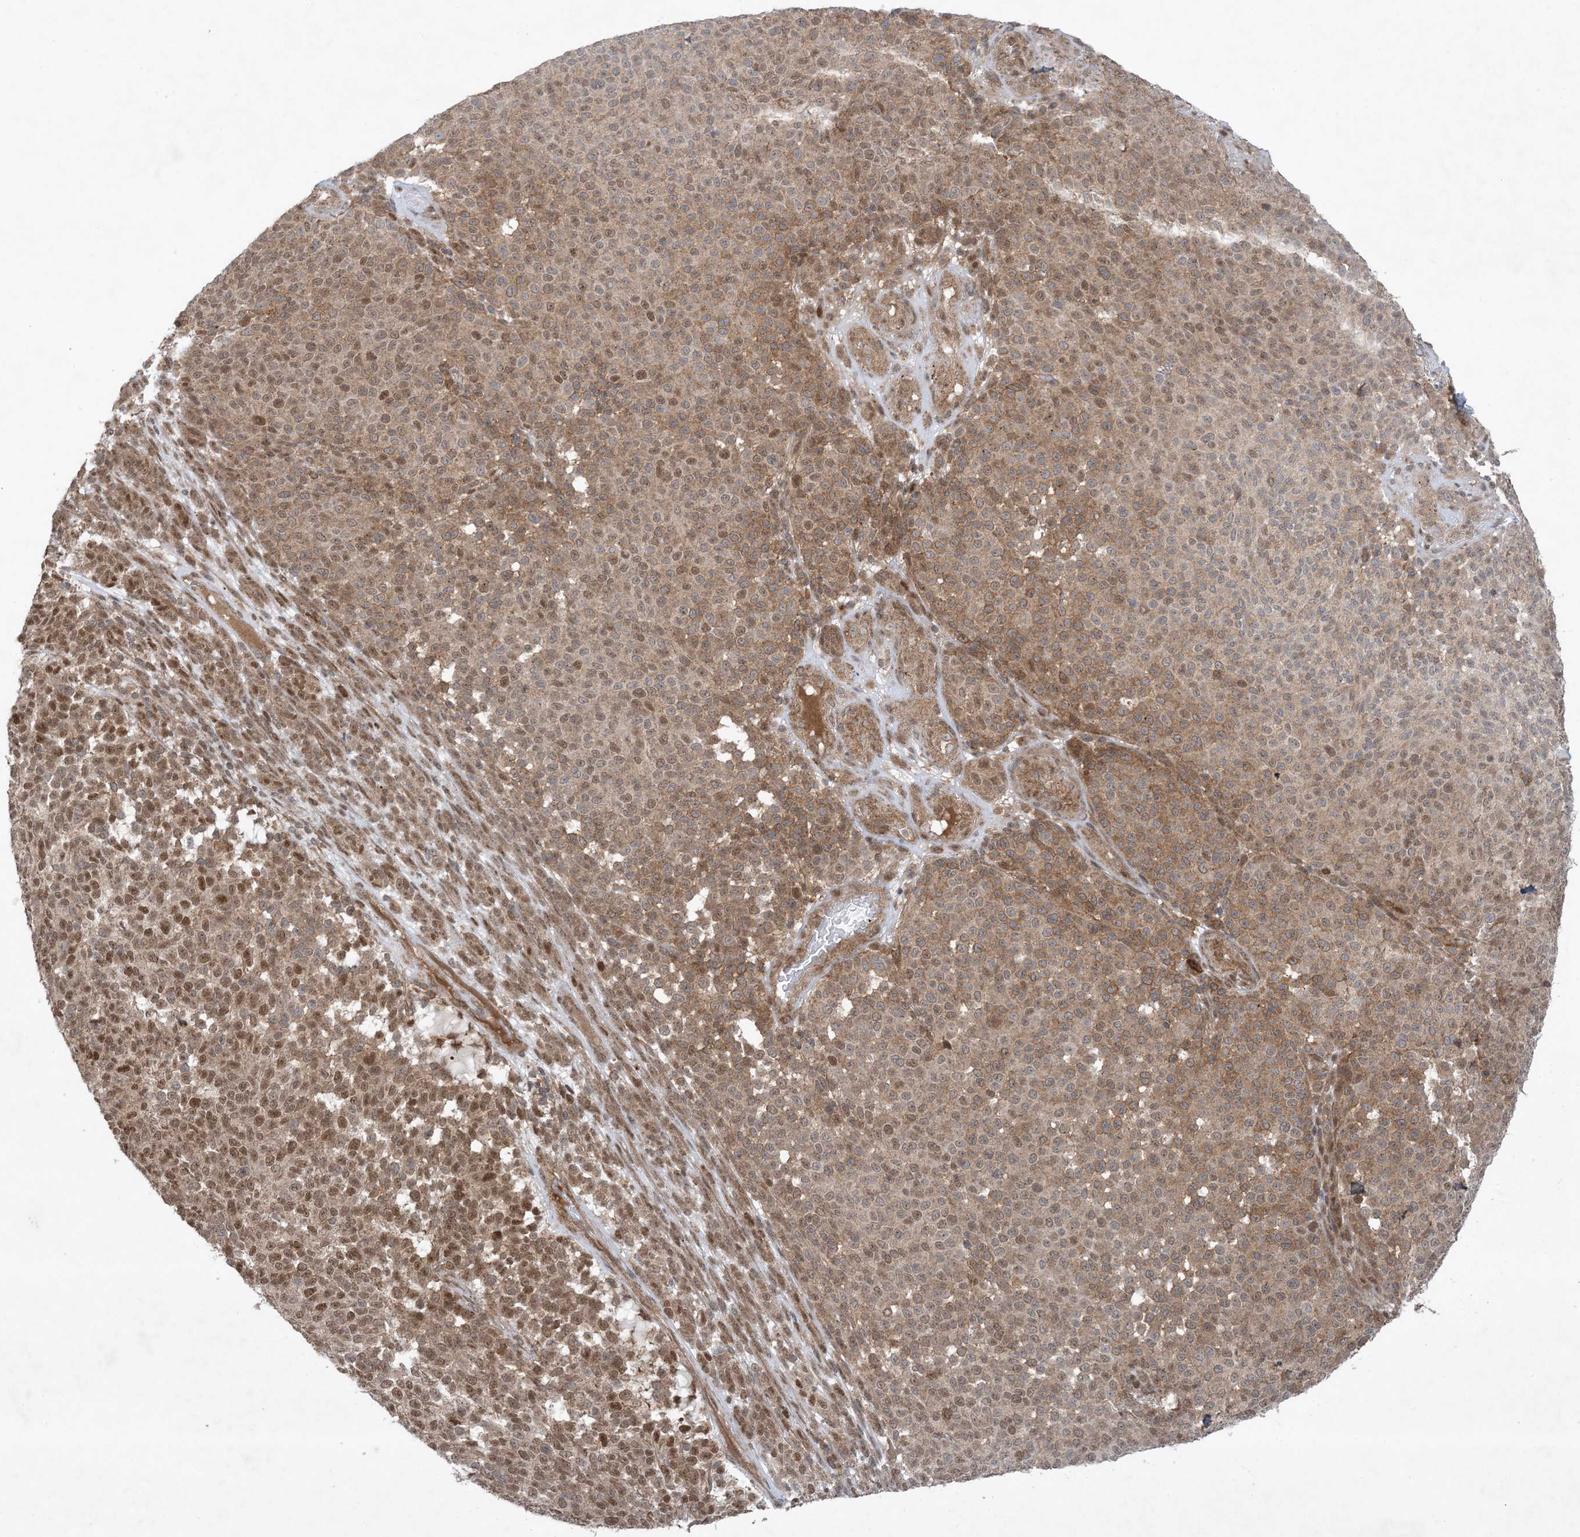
{"staining": {"intensity": "moderate", "quantity": ">75%", "location": "cytoplasmic/membranous,nuclear"}, "tissue": "melanoma", "cell_type": "Tumor cells", "image_type": "cancer", "snomed": [{"axis": "morphology", "description": "Malignant melanoma, NOS"}, {"axis": "topography", "description": "Skin"}], "caption": "Immunohistochemical staining of melanoma reveals moderate cytoplasmic/membranous and nuclear protein positivity in approximately >75% of tumor cells. (DAB = brown stain, brightfield microscopy at high magnification).", "gene": "STAM2", "patient": {"sex": "male", "age": 49}}